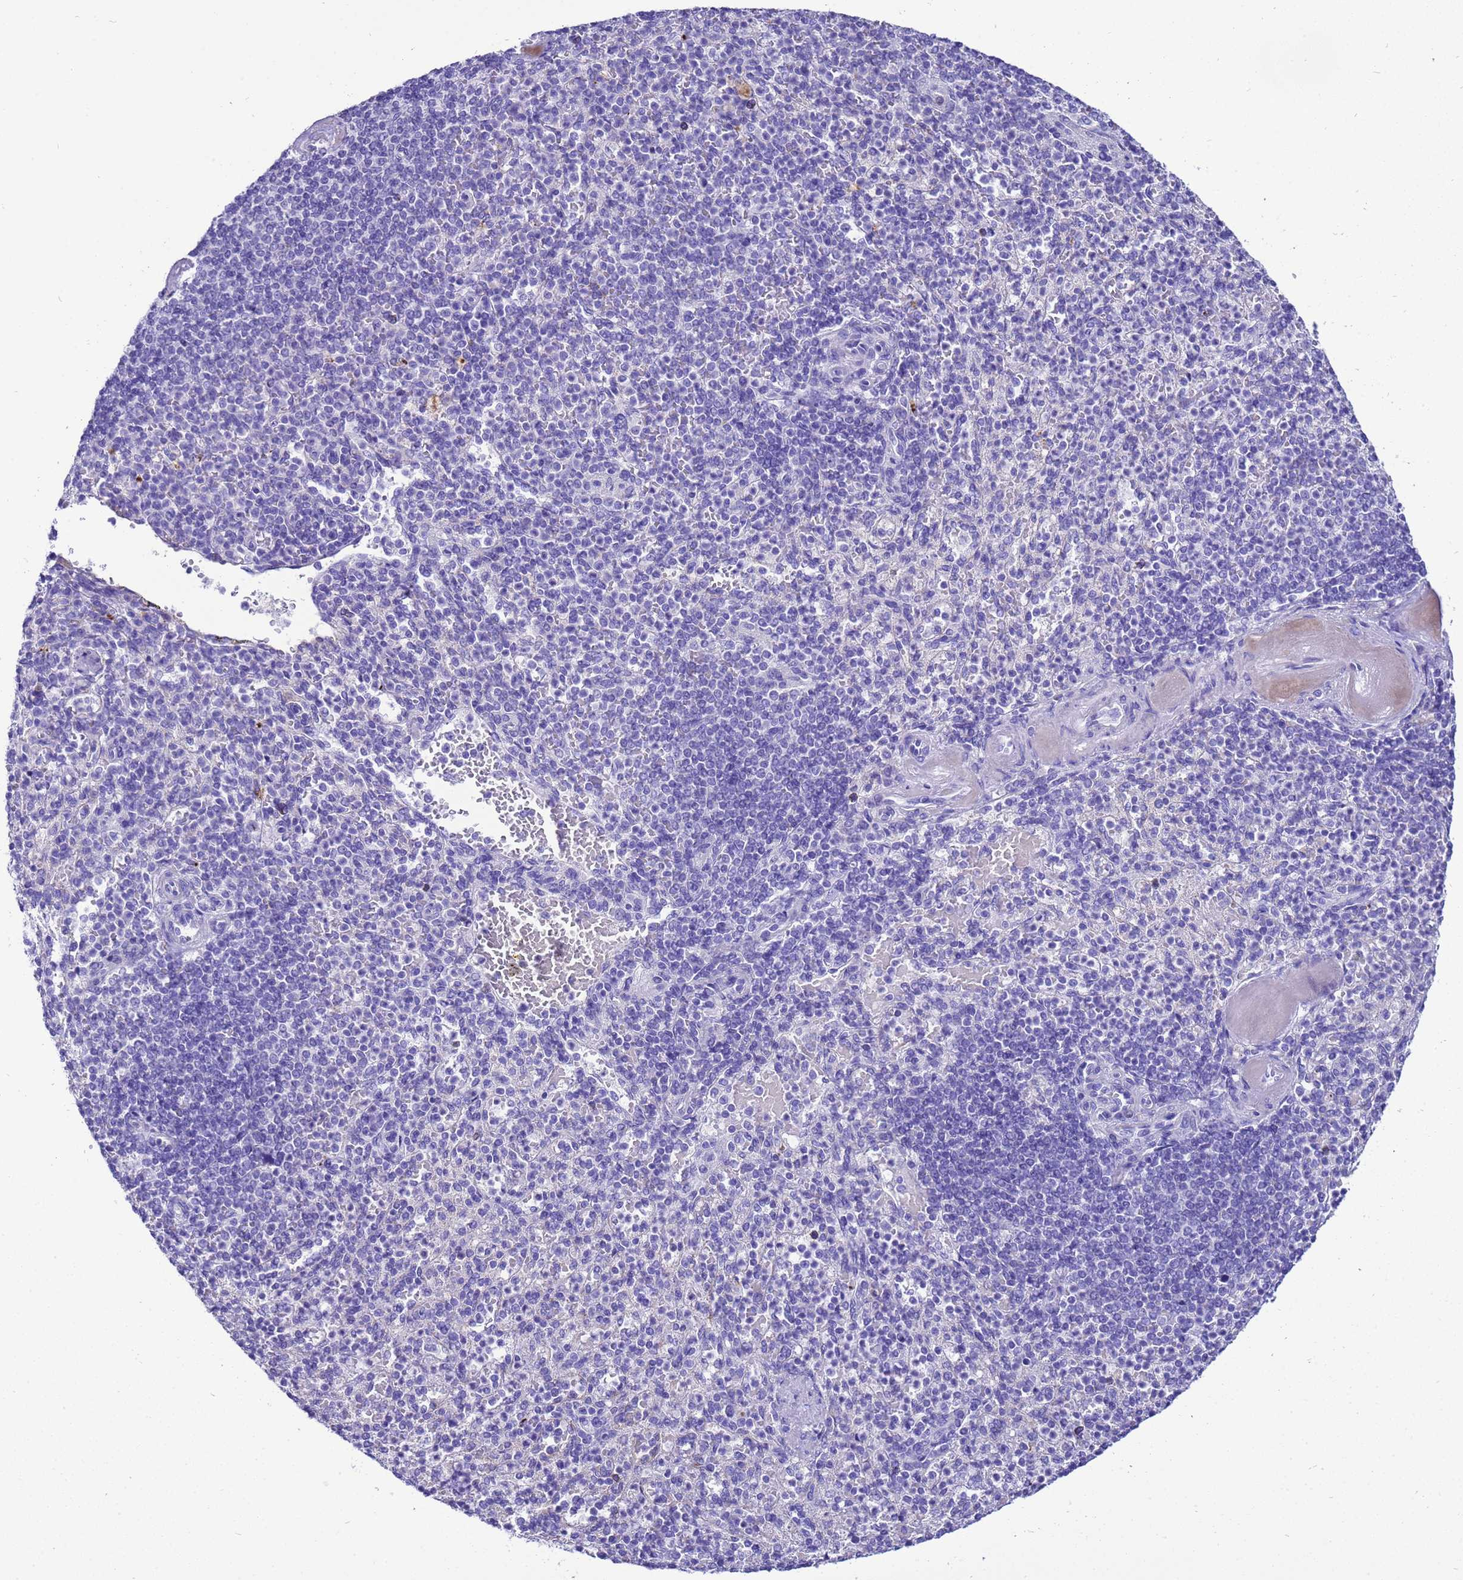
{"staining": {"intensity": "negative", "quantity": "none", "location": "none"}, "tissue": "spleen", "cell_type": "Cells in red pulp", "image_type": "normal", "snomed": [{"axis": "morphology", "description": "Normal tissue, NOS"}, {"axis": "topography", "description": "Spleen"}], "caption": "The photomicrograph displays no staining of cells in red pulp in normal spleen.", "gene": "BEST2", "patient": {"sex": "female", "age": 74}}